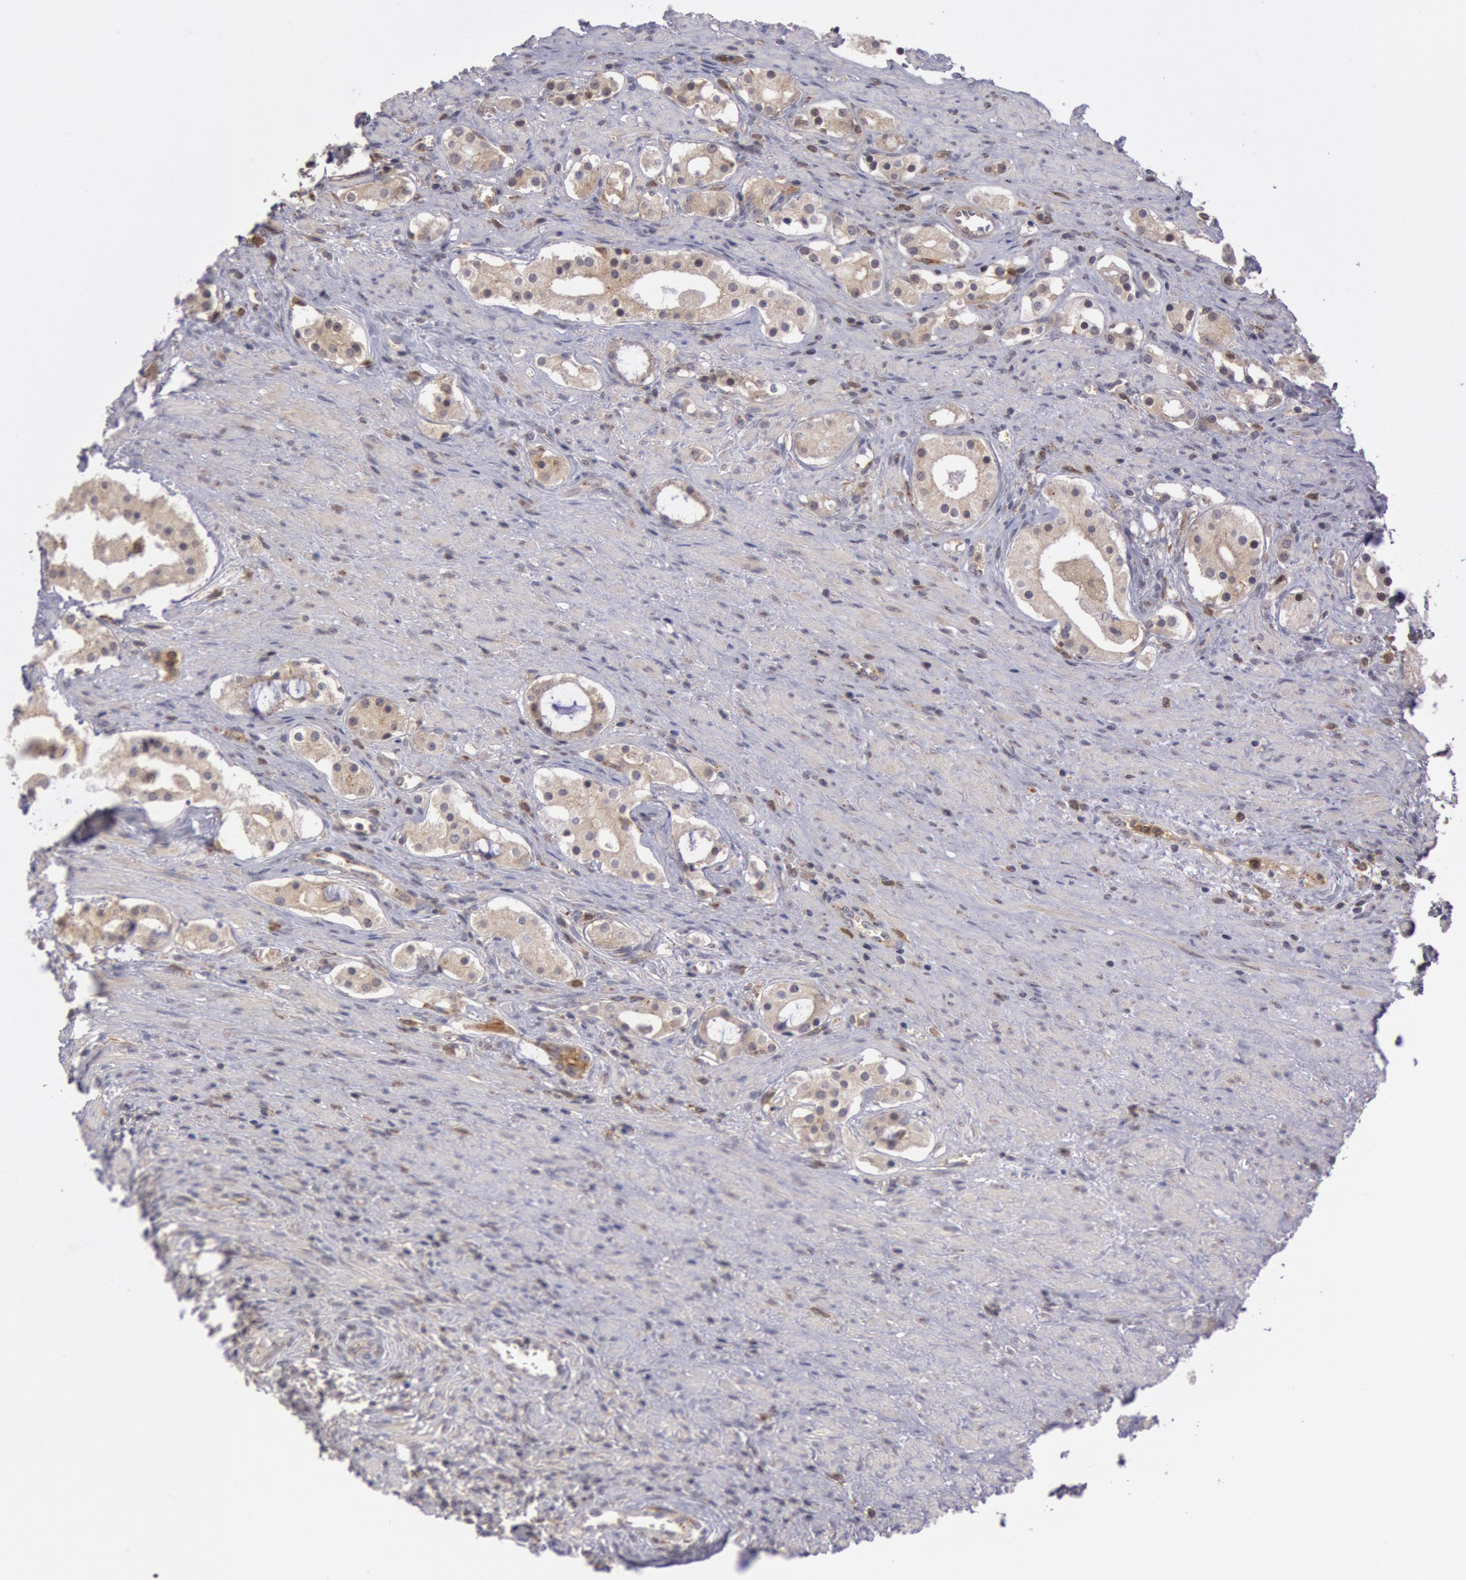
{"staining": {"intensity": "moderate", "quantity": "25%-75%", "location": "cytoplasmic/membranous"}, "tissue": "prostate cancer", "cell_type": "Tumor cells", "image_type": "cancer", "snomed": [{"axis": "morphology", "description": "Adenocarcinoma, Medium grade"}, {"axis": "topography", "description": "Prostate"}], "caption": "Brown immunohistochemical staining in human prostate adenocarcinoma (medium-grade) displays moderate cytoplasmic/membranous staining in about 25%-75% of tumor cells.", "gene": "PLA2G6", "patient": {"sex": "male", "age": 73}}